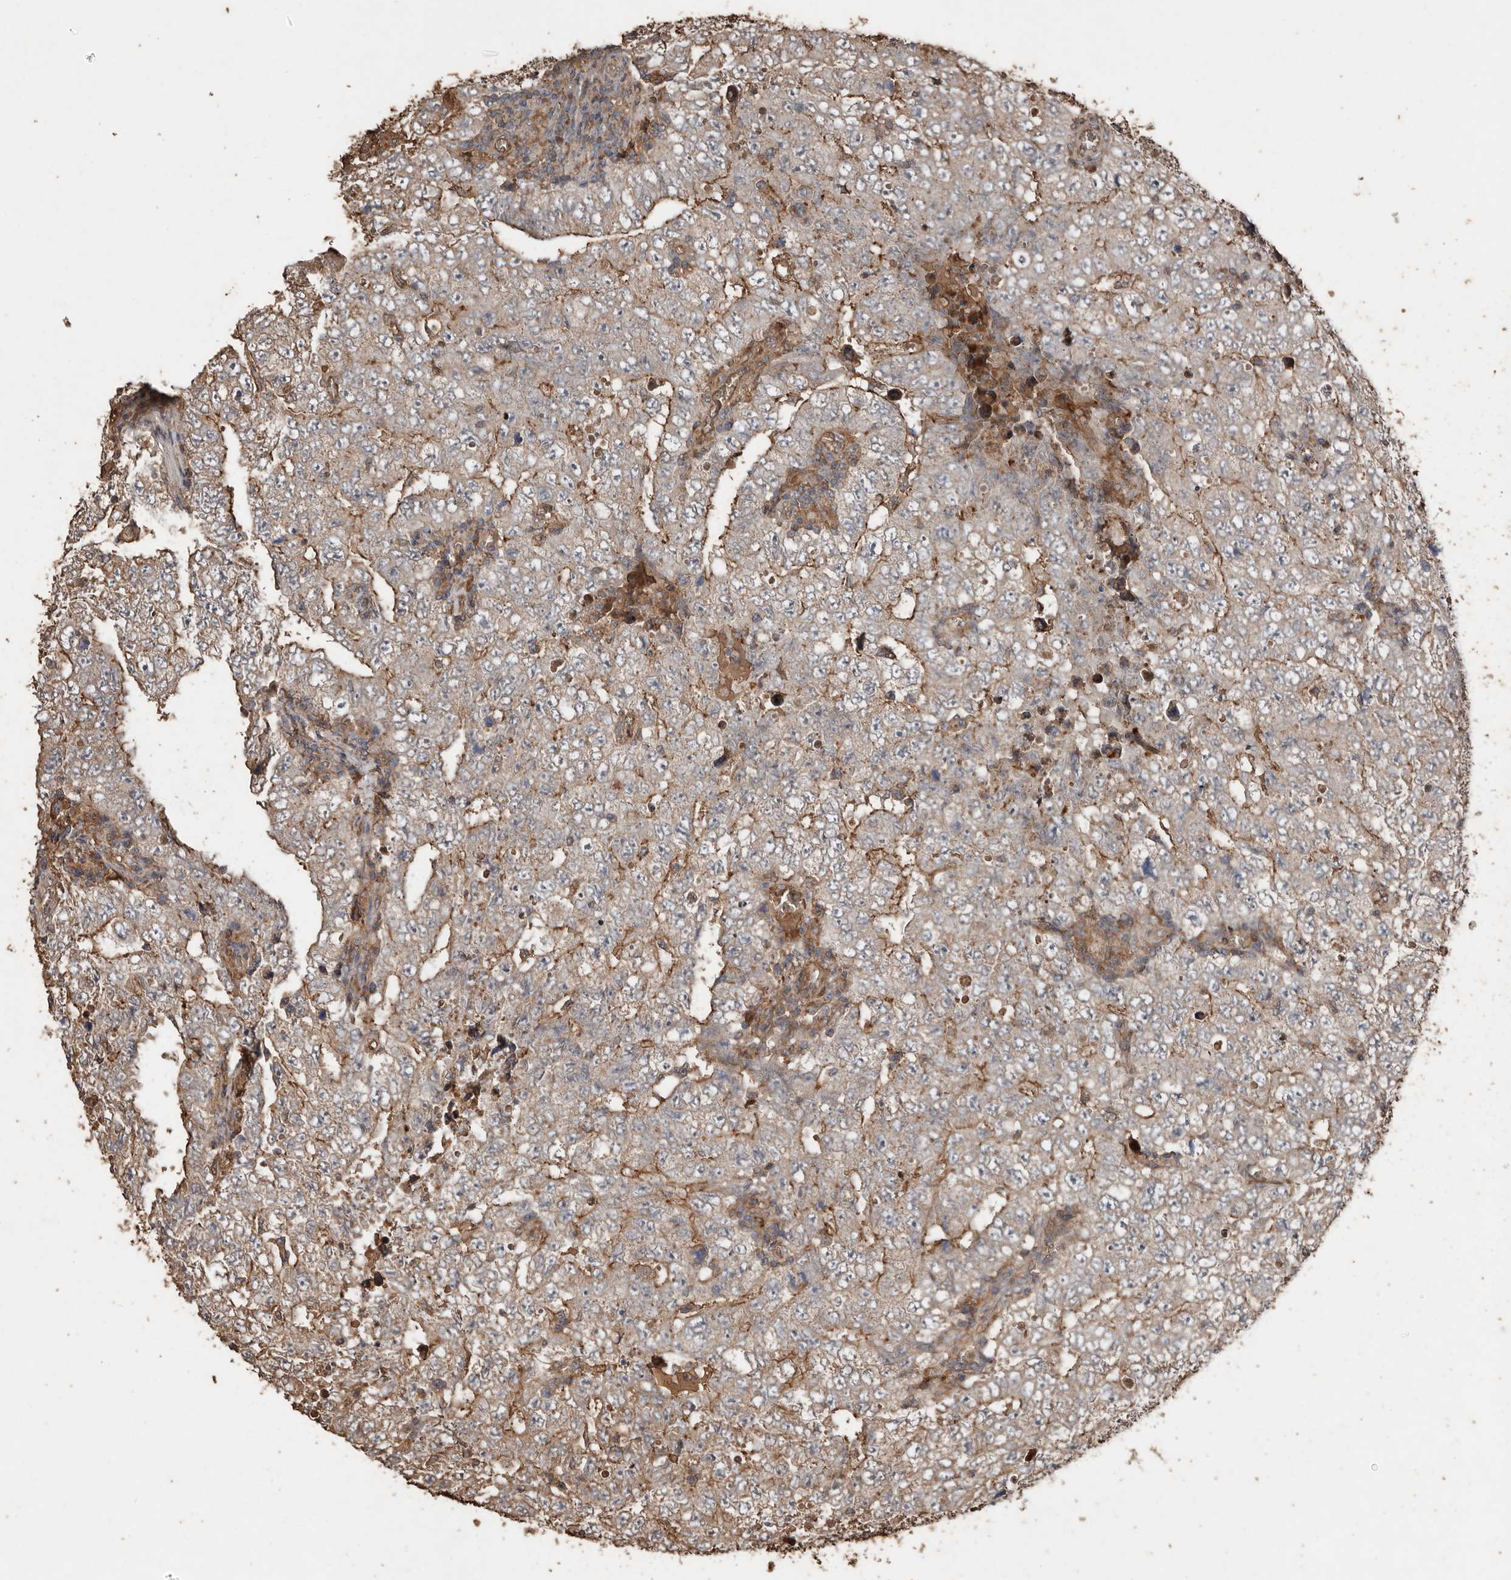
{"staining": {"intensity": "moderate", "quantity": "25%-75%", "location": "cytoplasmic/membranous"}, "tissue": "testis cancer", "cell_type": "Tumor cells", "image_type": "cancer", "snomed": [{"axis": "morphology", "description": "Carcinoma, Embryonal, NOS"}, {"axis": "topography", "description": "Testis"}], "caption": "Immunohistochemical staining of embryonal carcinoma (testis) shows moderate cytoplasmic/membranous protein positivity in about 25%-75% of tumor cells.", "gene": "RANBP17", "patient": {"sex": "male", "age": 26}}